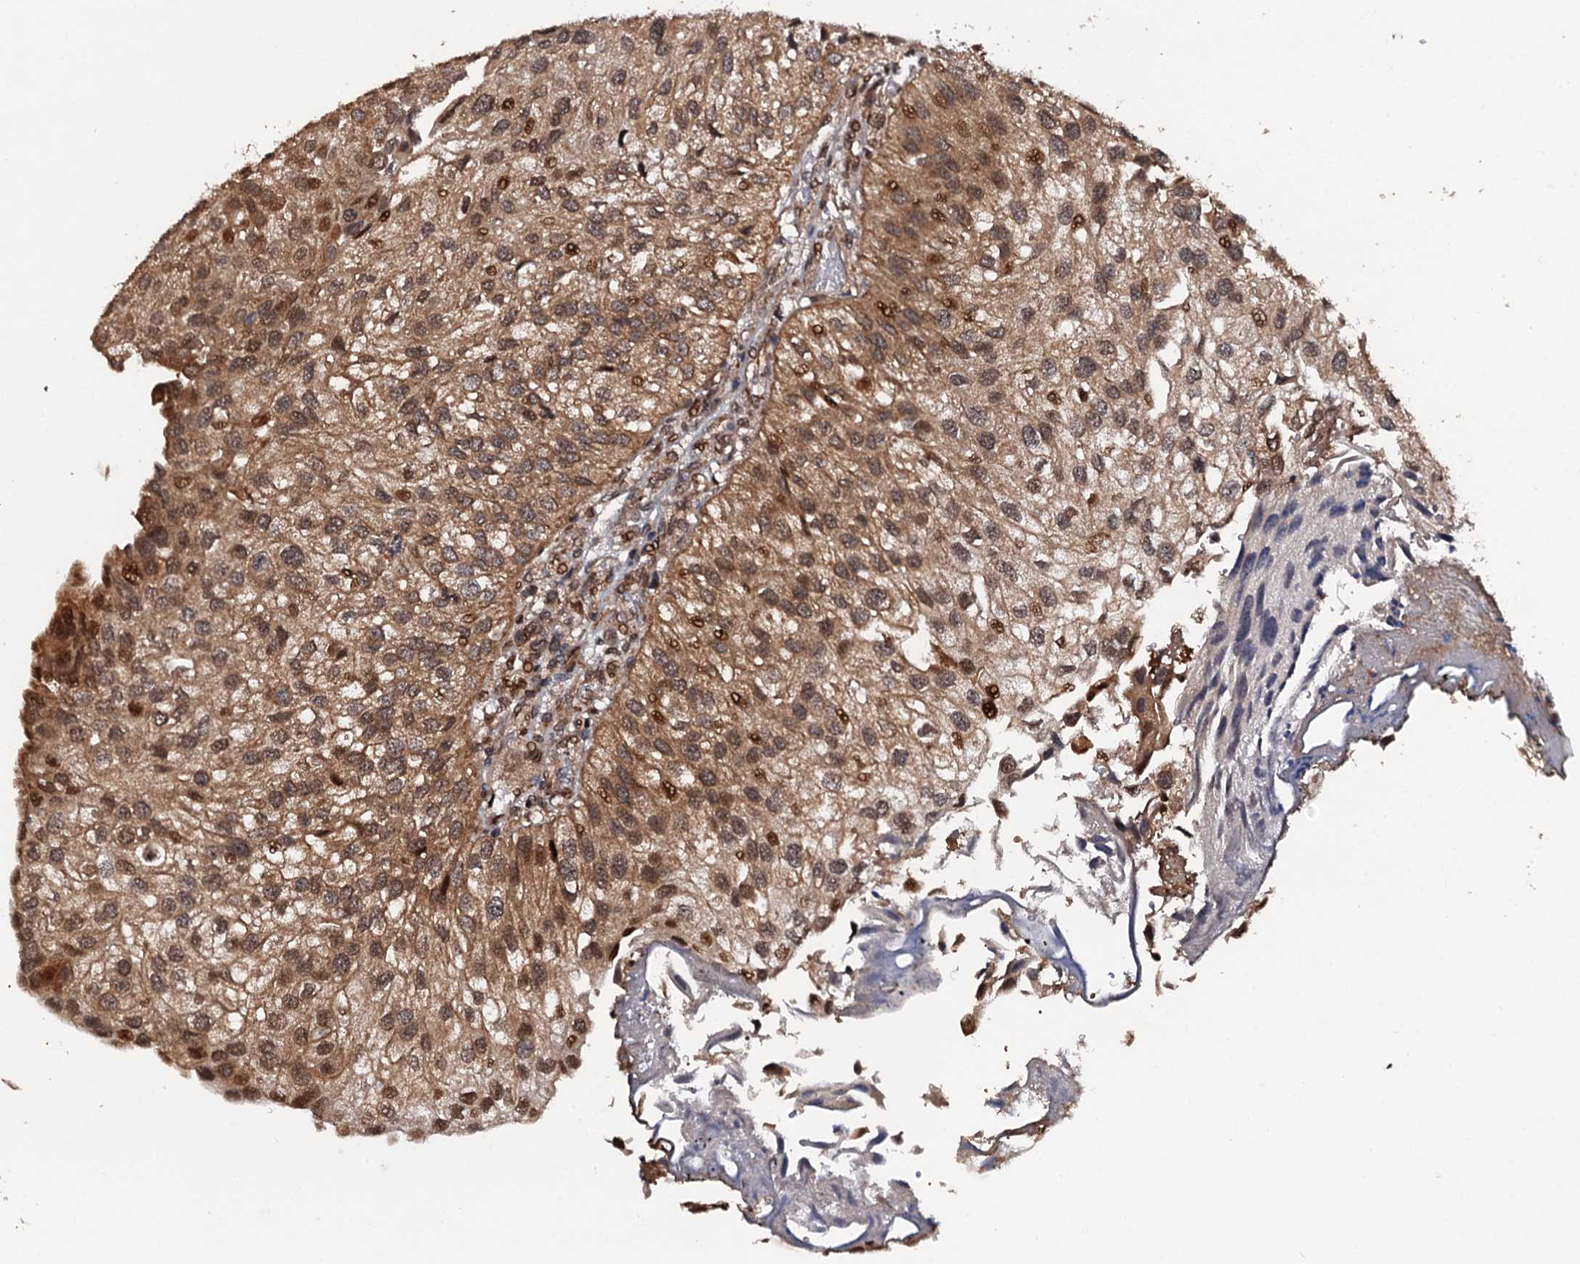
{"staining": {"intensity": "moderate", "quantity": ">75%", "location": "cytoplasmic/membranous,nuclear"}, "tissue": "urothelial cancer", "cell_type": "Tumor cells", "image_type": "cancer", "snomed": [{"axis": "morphology", "description": "Urothelial carcinoma, Low grade"}, {"axis": "topography", "description": "Urinary bladder"}], "caption": "IHC (DAB (3,3'-diaminobenzidine)) staining of human urothelial cancer shows moderate cytoplasmic/membranous and nuclear protein positivity in about >75% of tumor cells.", "gene": "CDC23", "patient": {"sex": "female", "age": 89}}